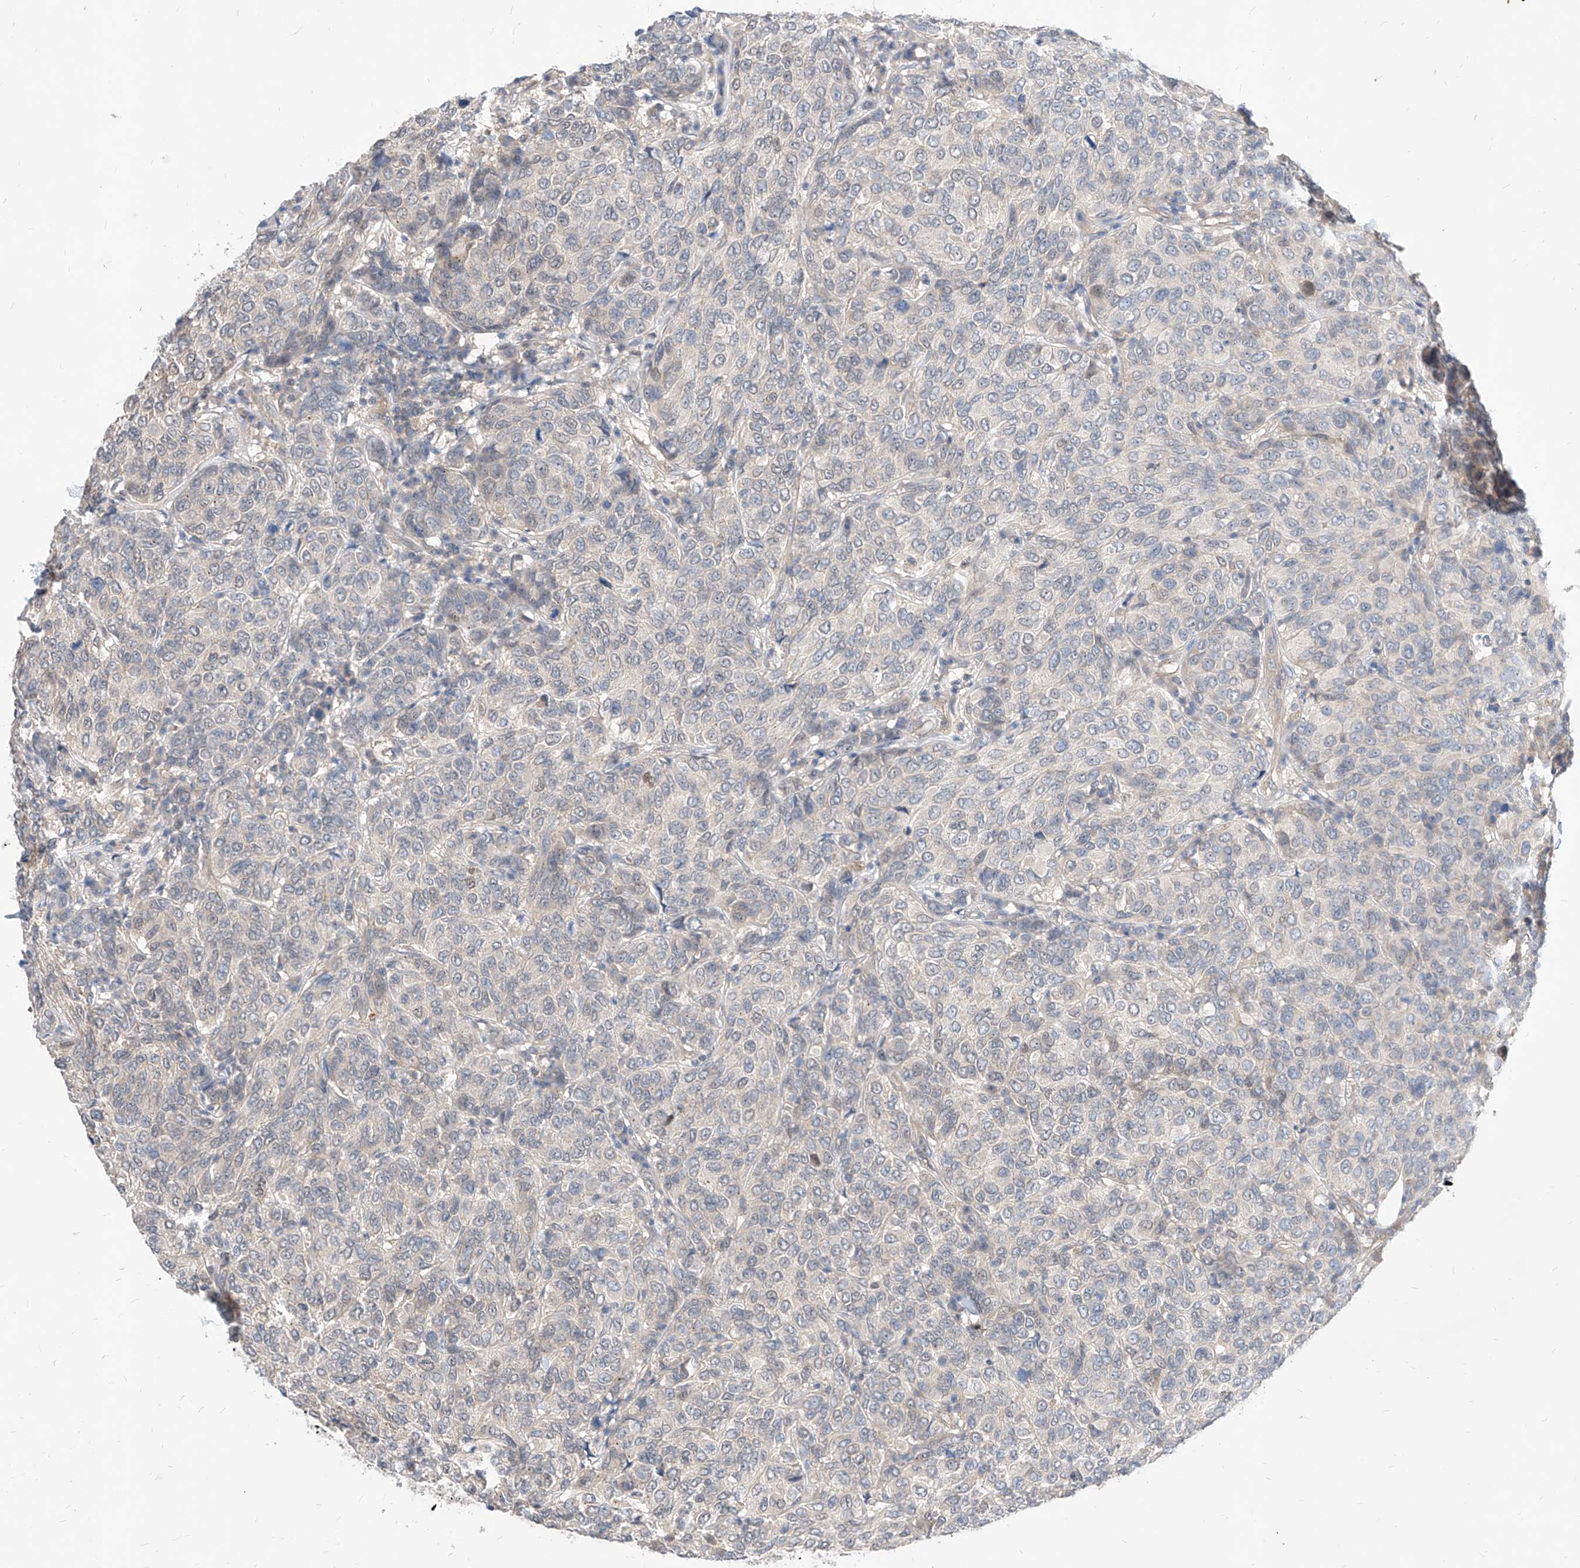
{"staining": {"intensity": "negative", "quantity": "none", "location": "none"}, "tissue": "breast cancer", "cell_type": "Tumor cells", "image_type": "cancer", "snomed": [{"axis": "morphology", "description": "Duct carcinoma"}, {"axis": "topography", "description": "Breast"}], "caption": "There is no significant expression in tumor cells of breast invasive ductal carcinoma.", "gene": "TSNAX", "patient": {"sex": "female", "age": 55}}